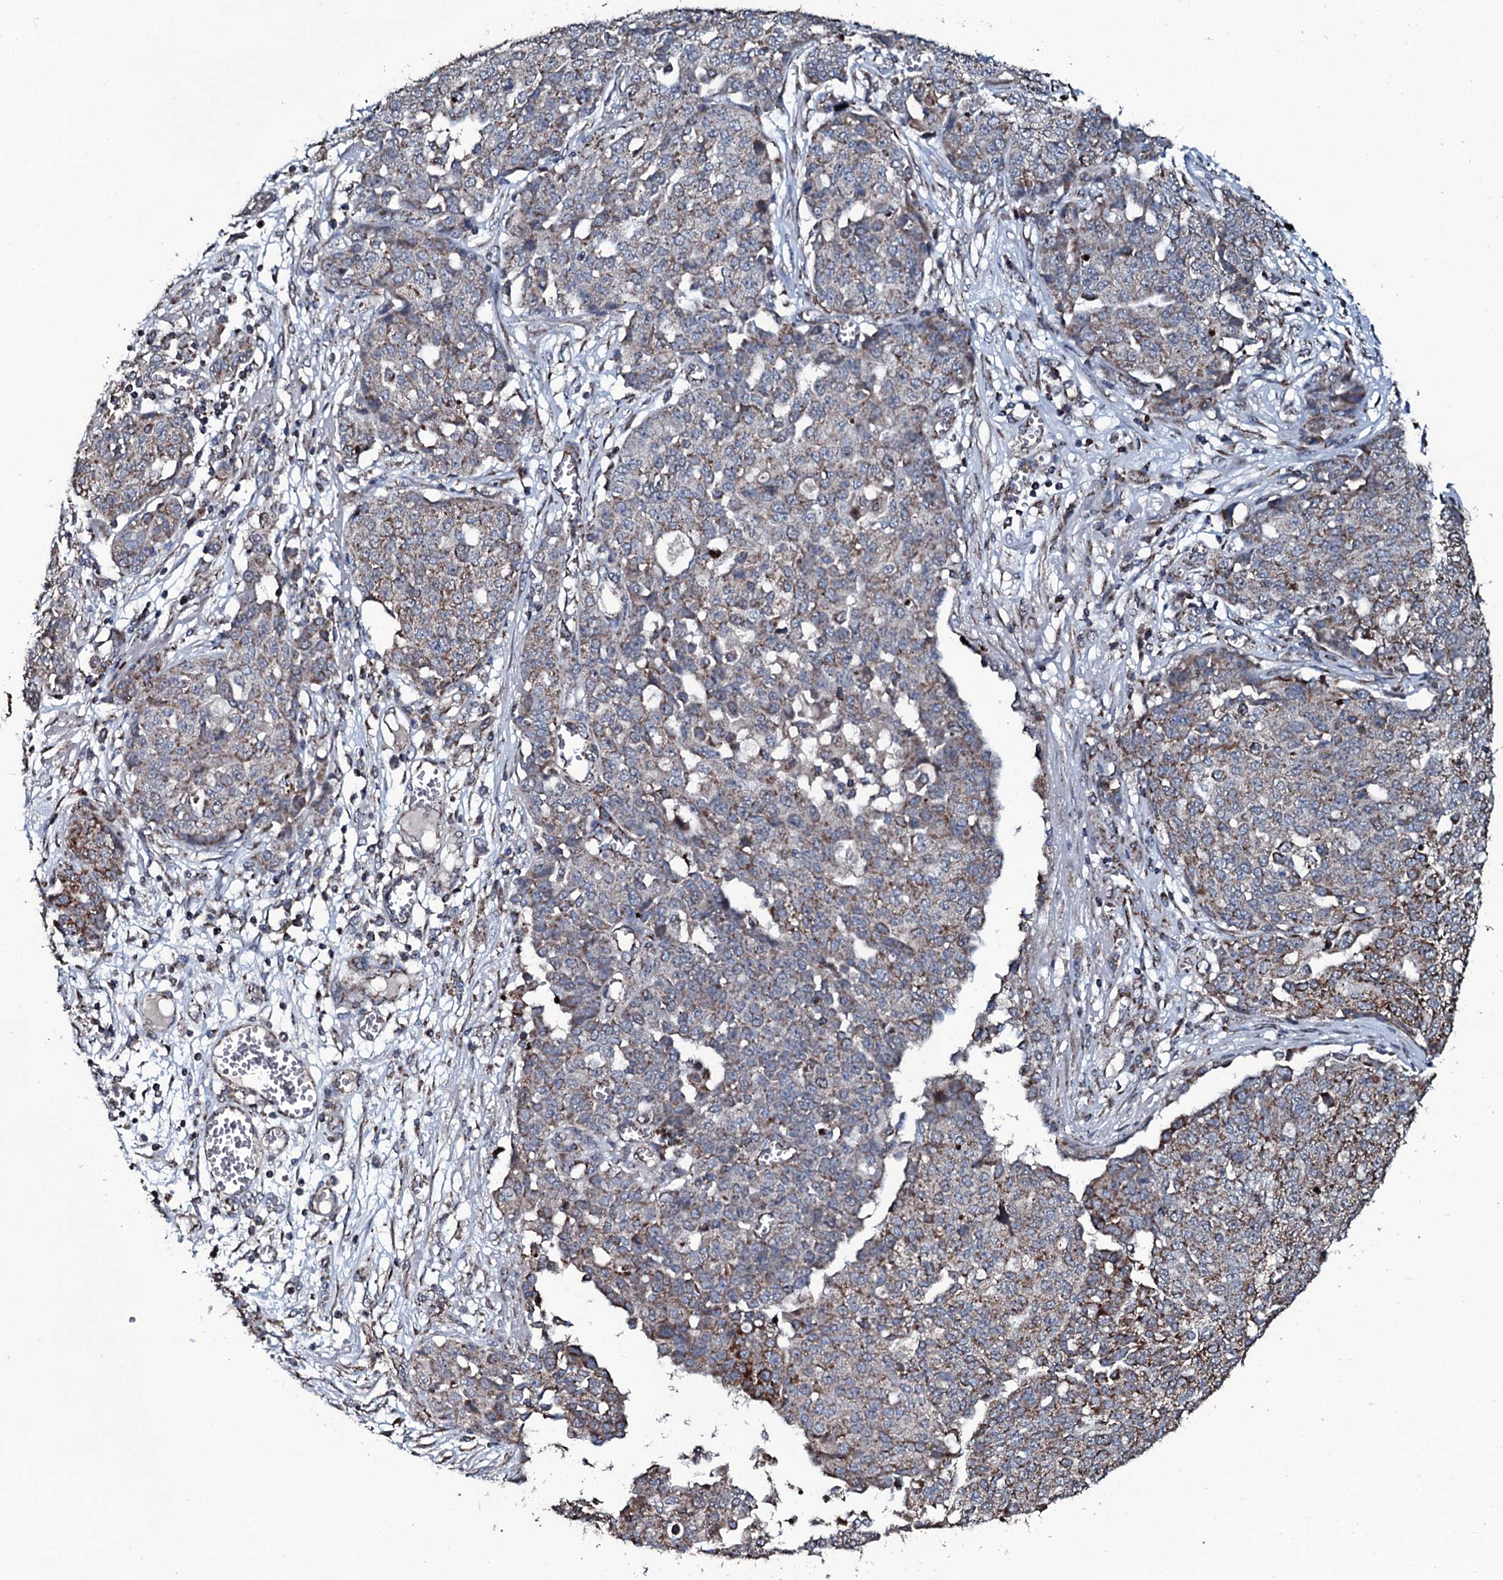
{"staining": {"intensity": "weak", "quantity": "25%-75%", "location": "cytoplasmic/membranous"}, "tissue": "ovarian cancer", "cell_type": "Tumor cells", "image_type": "cancer", "snomed": [{"axis": "morphology", "description": "Cystadenocarcinoma, serous, NOS"}, {"axis": "topography", "description": "Soft tissue"}, {"axis": "topography", "description": "Ovary"}], "caption": "Human ovarian cancer (serous cystadenocarcinoma) stained for a protein (brown) exhibits weak cytoplasmic/membranous positive staining in approximately 25%-75% of tumor cells.", "gene": "DYNC2I2", "patient": {"sex": "female", "age": 57}}